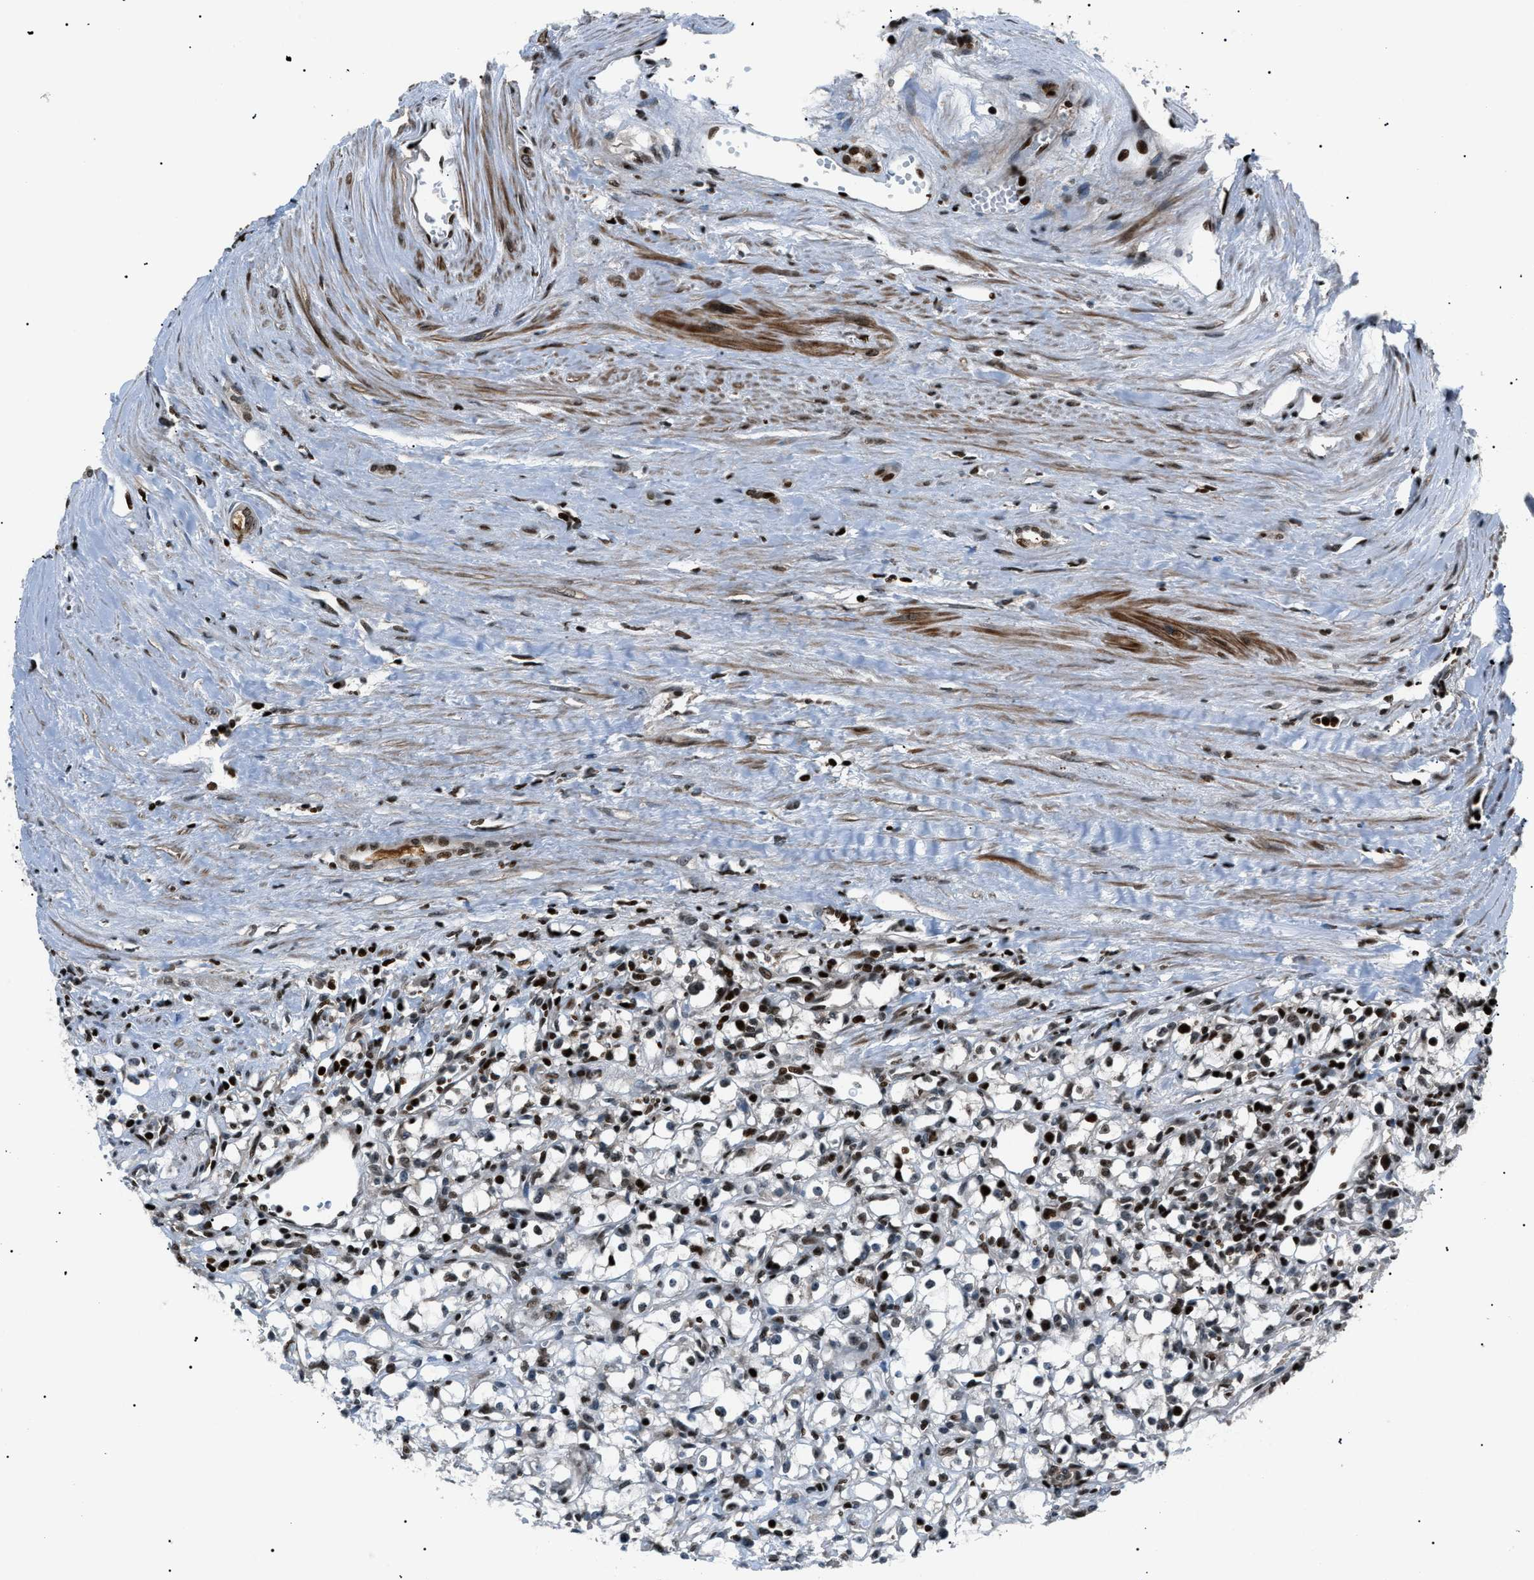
{"staining": {"intensity": "moderate", "quantity": "25%-75%", "location": "nuclear"}, "tissue": "renal cancer", "cell_type": "Tumor cells", "image_type": "cancer", "snomed": [{"axis": "morphology", "description": "Adenocarcinoma, NOS"}, {"axis": "topography", "description": "Kidney"}], "caption": "This is an image of immunohistochemistry (IHC) staining of adenocarcinoma (renal), which shows moderate staining in the nuclear of tumor cells.", "gene": "PRKX", "patient": {"sex": "male", "age": 56}}